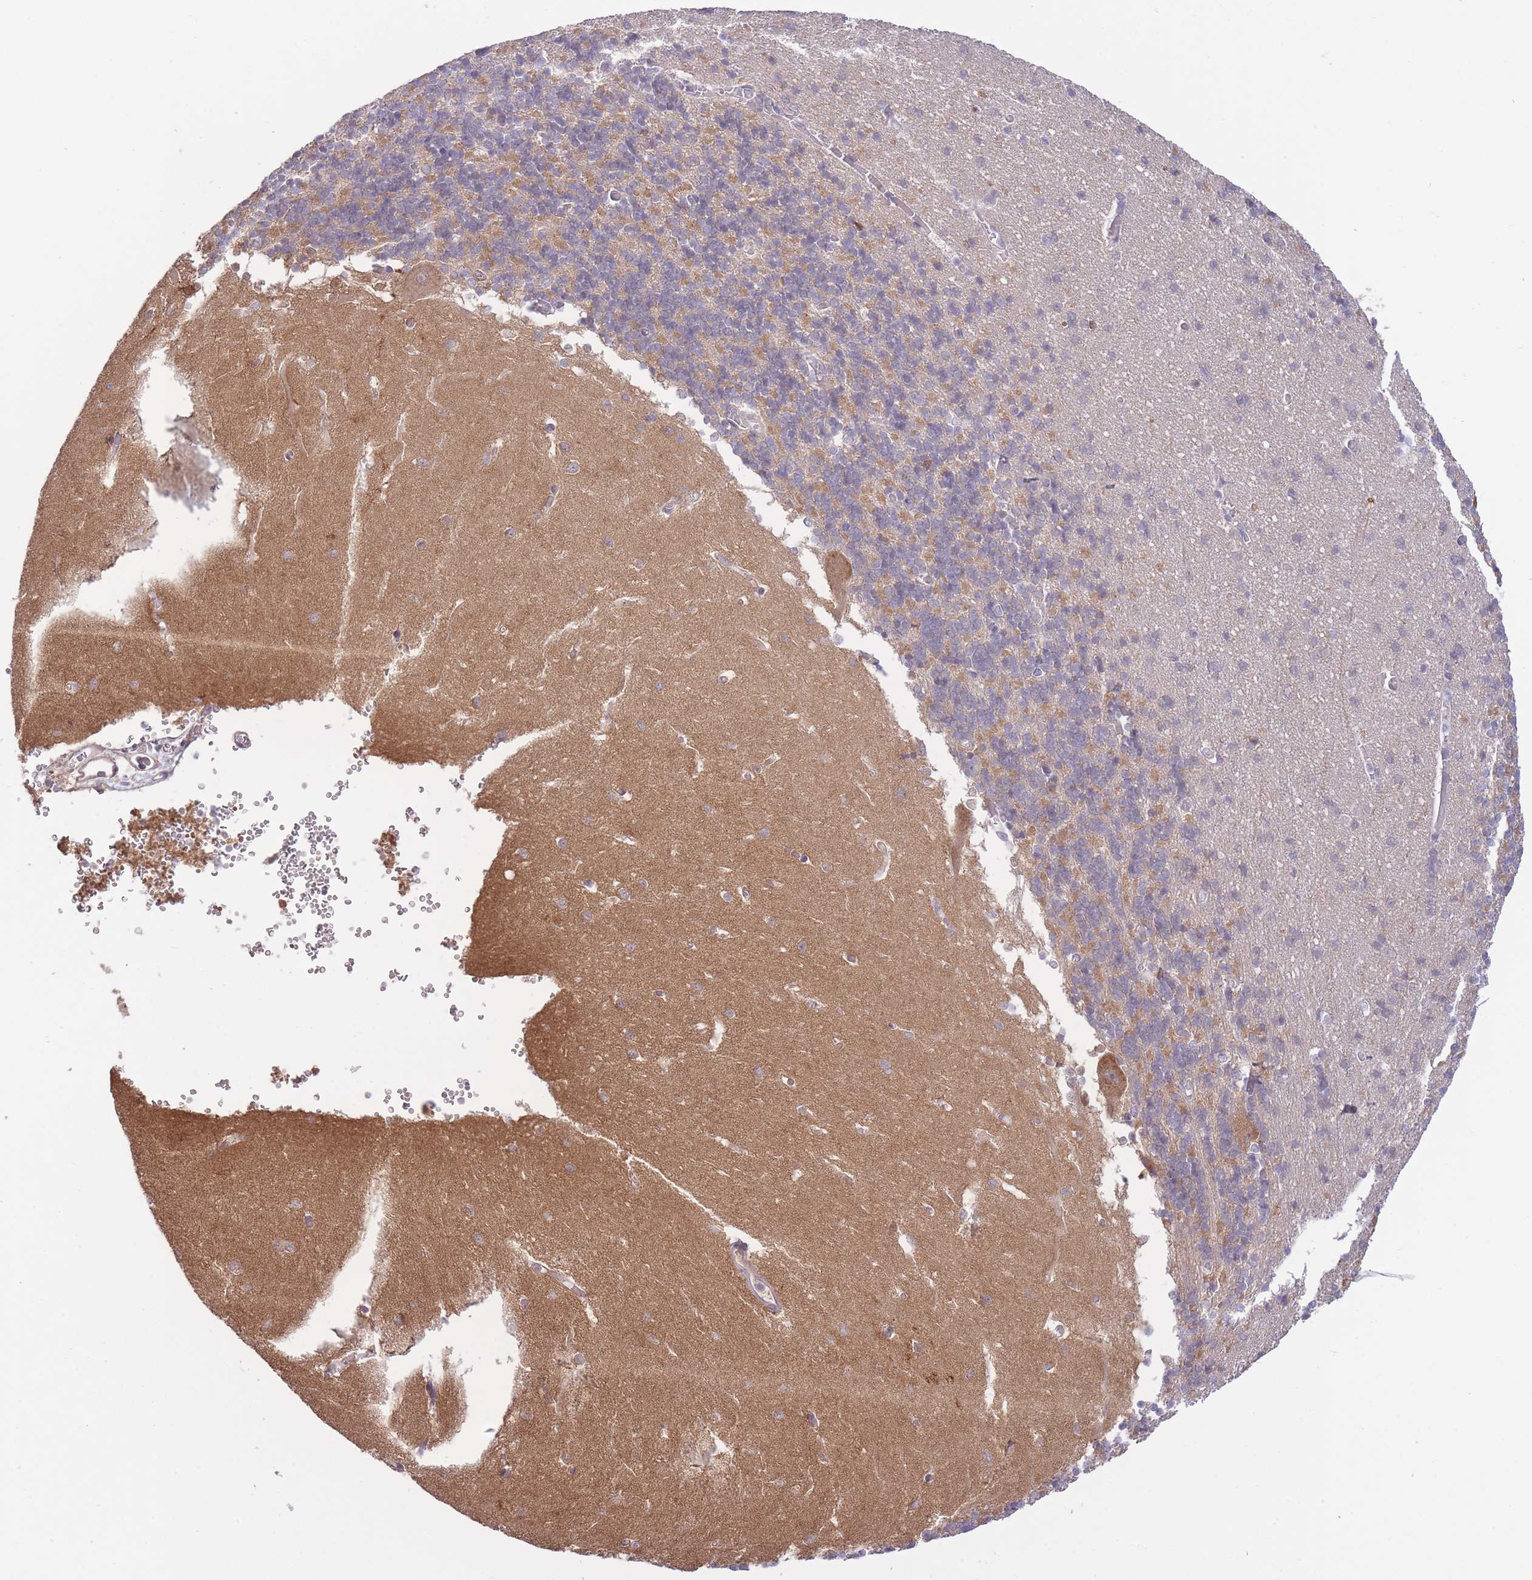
{"staining": {"intensity": "negative", "quantity": "none", "location": "none"}, "tissue": "cerebellum", "cell_type": "Cells in granular layer", "image_type": "normal", "snomed": [{"axis": "morphology", "description": "Normal tissue, NOS"}, {"axis": "topography", "description": "Cerebellum"}], "caption": "Cerebellum stained for a protein using immunohistochemistry demonstrates no positivity cells in granular layer.", "gene": "FBXO46", "patient": {"sex": "male", "age": 37}}